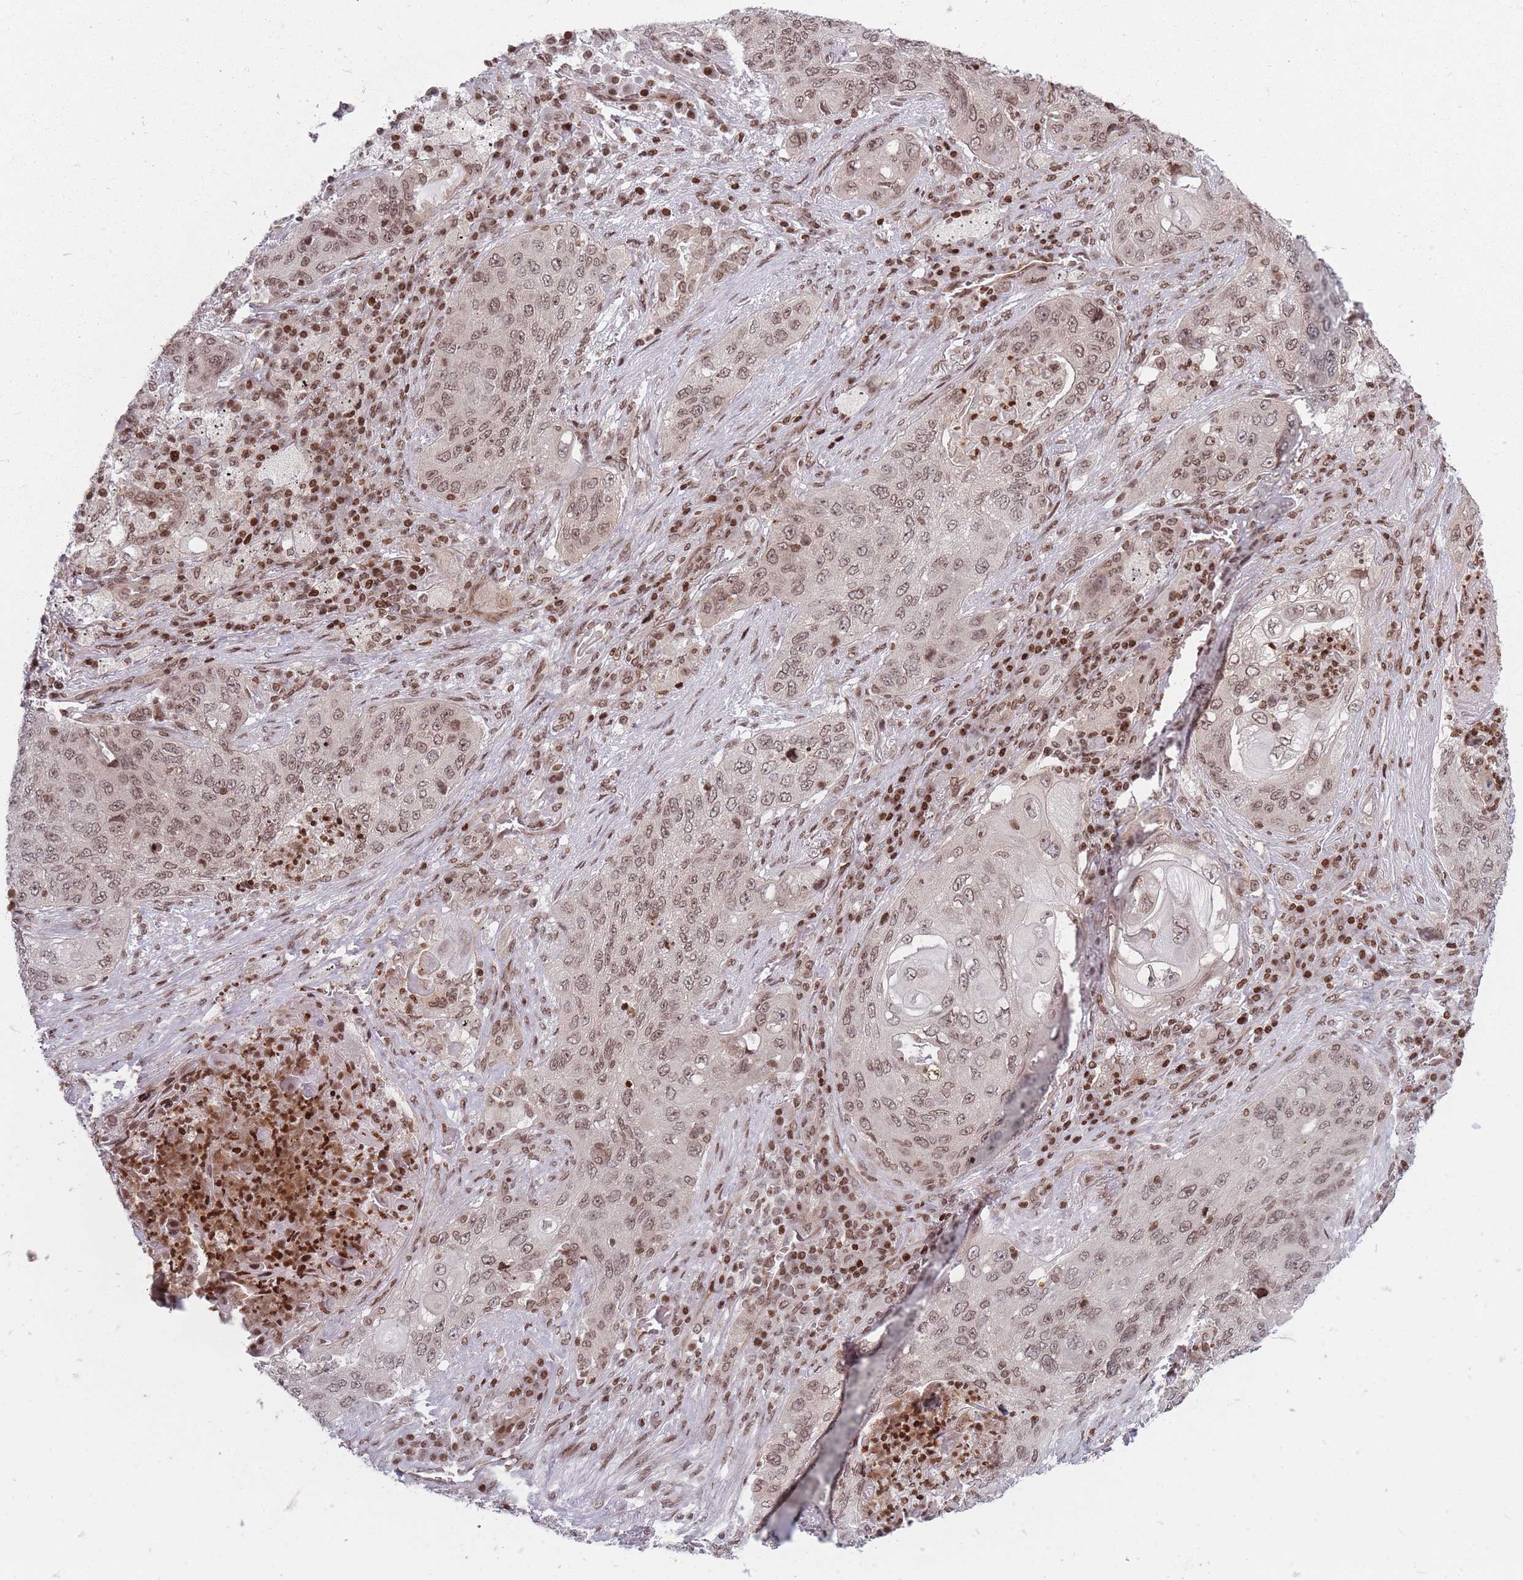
{"staining": {"intensity": "moderate", "quantity": "25%-75%", "location": "nuclear"}, "tissue": "lung cancer", "cell_type": "Tumor cells", "image_type": "cancer", "snomed": [{"axis": "morphology", "description": "Squamous cell carcinoma, NOS"}, {"axis": "topography", "description": "Lung"}], "caption": "High-power microscopy captured an IHC photomicrograph of squamous cell carcinoma (lung), revealing moderate nuclear staining in about 25%-75% of tumor cells. (brown staining indicates protein expression, while blue staining denotes nuclei).", "gene": "TMC6", "patient": {"sex": "female", "age": 63}}